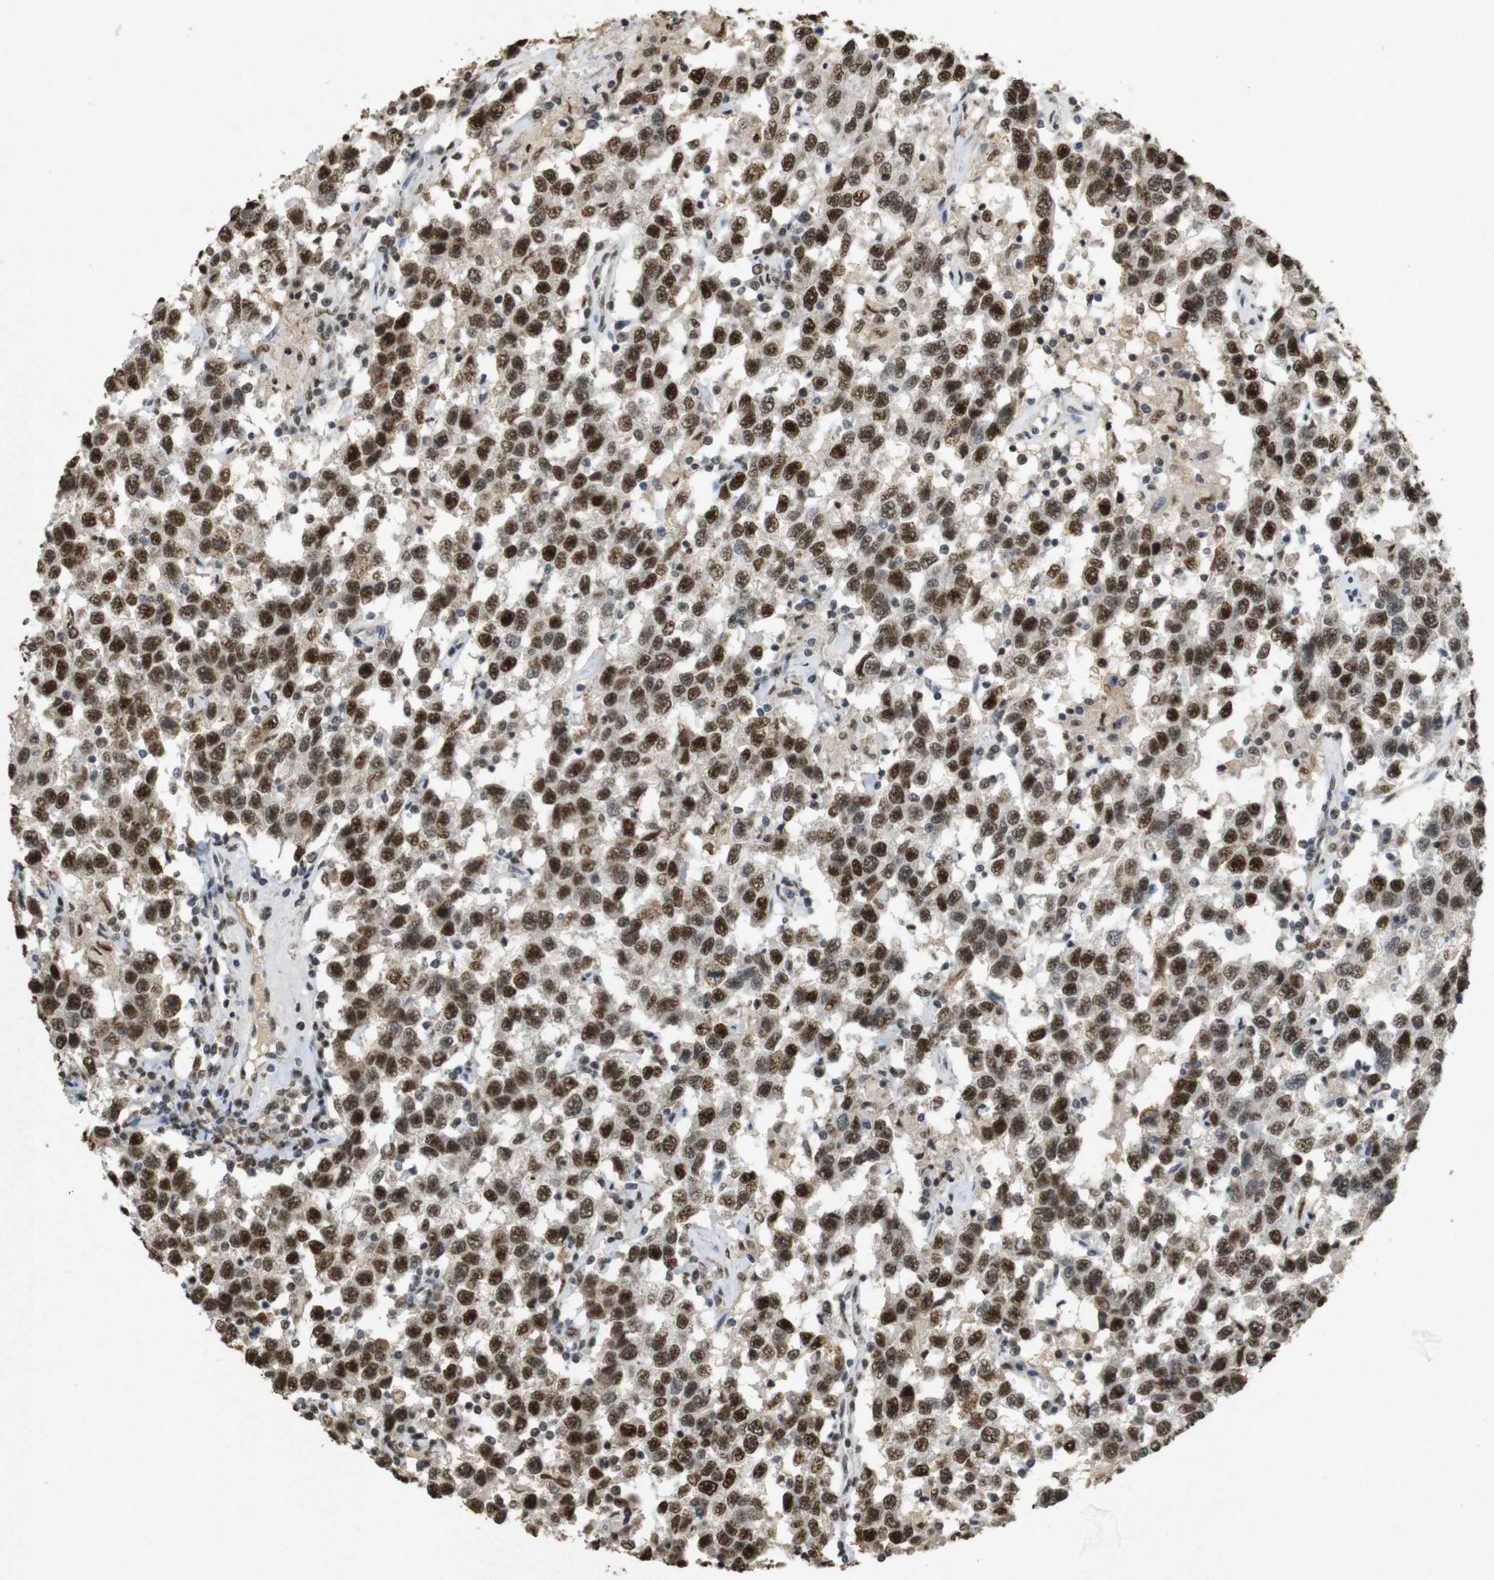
{"staining": {"intensity": "strong", "quantity": ">75%", "location": "nuclear"}, "tissue": "testis cancer", "cell_type": "Tumor cells", "image_type": "cancer", "snomed": [{"axis": "morphology", "description": "Seminoma, NOS"}, {"axis": "topography", "description": "Testis"}], "caption": "A brown stain shows strong nuclear expression of a protein in testis cancer tumor cells. (DAB (3,3'-diaminobenzidine) = brown stain, brightfield microscopy at high magnification).", "gene": "GATA4", "patient": {"sex": "male", "age": 41}}